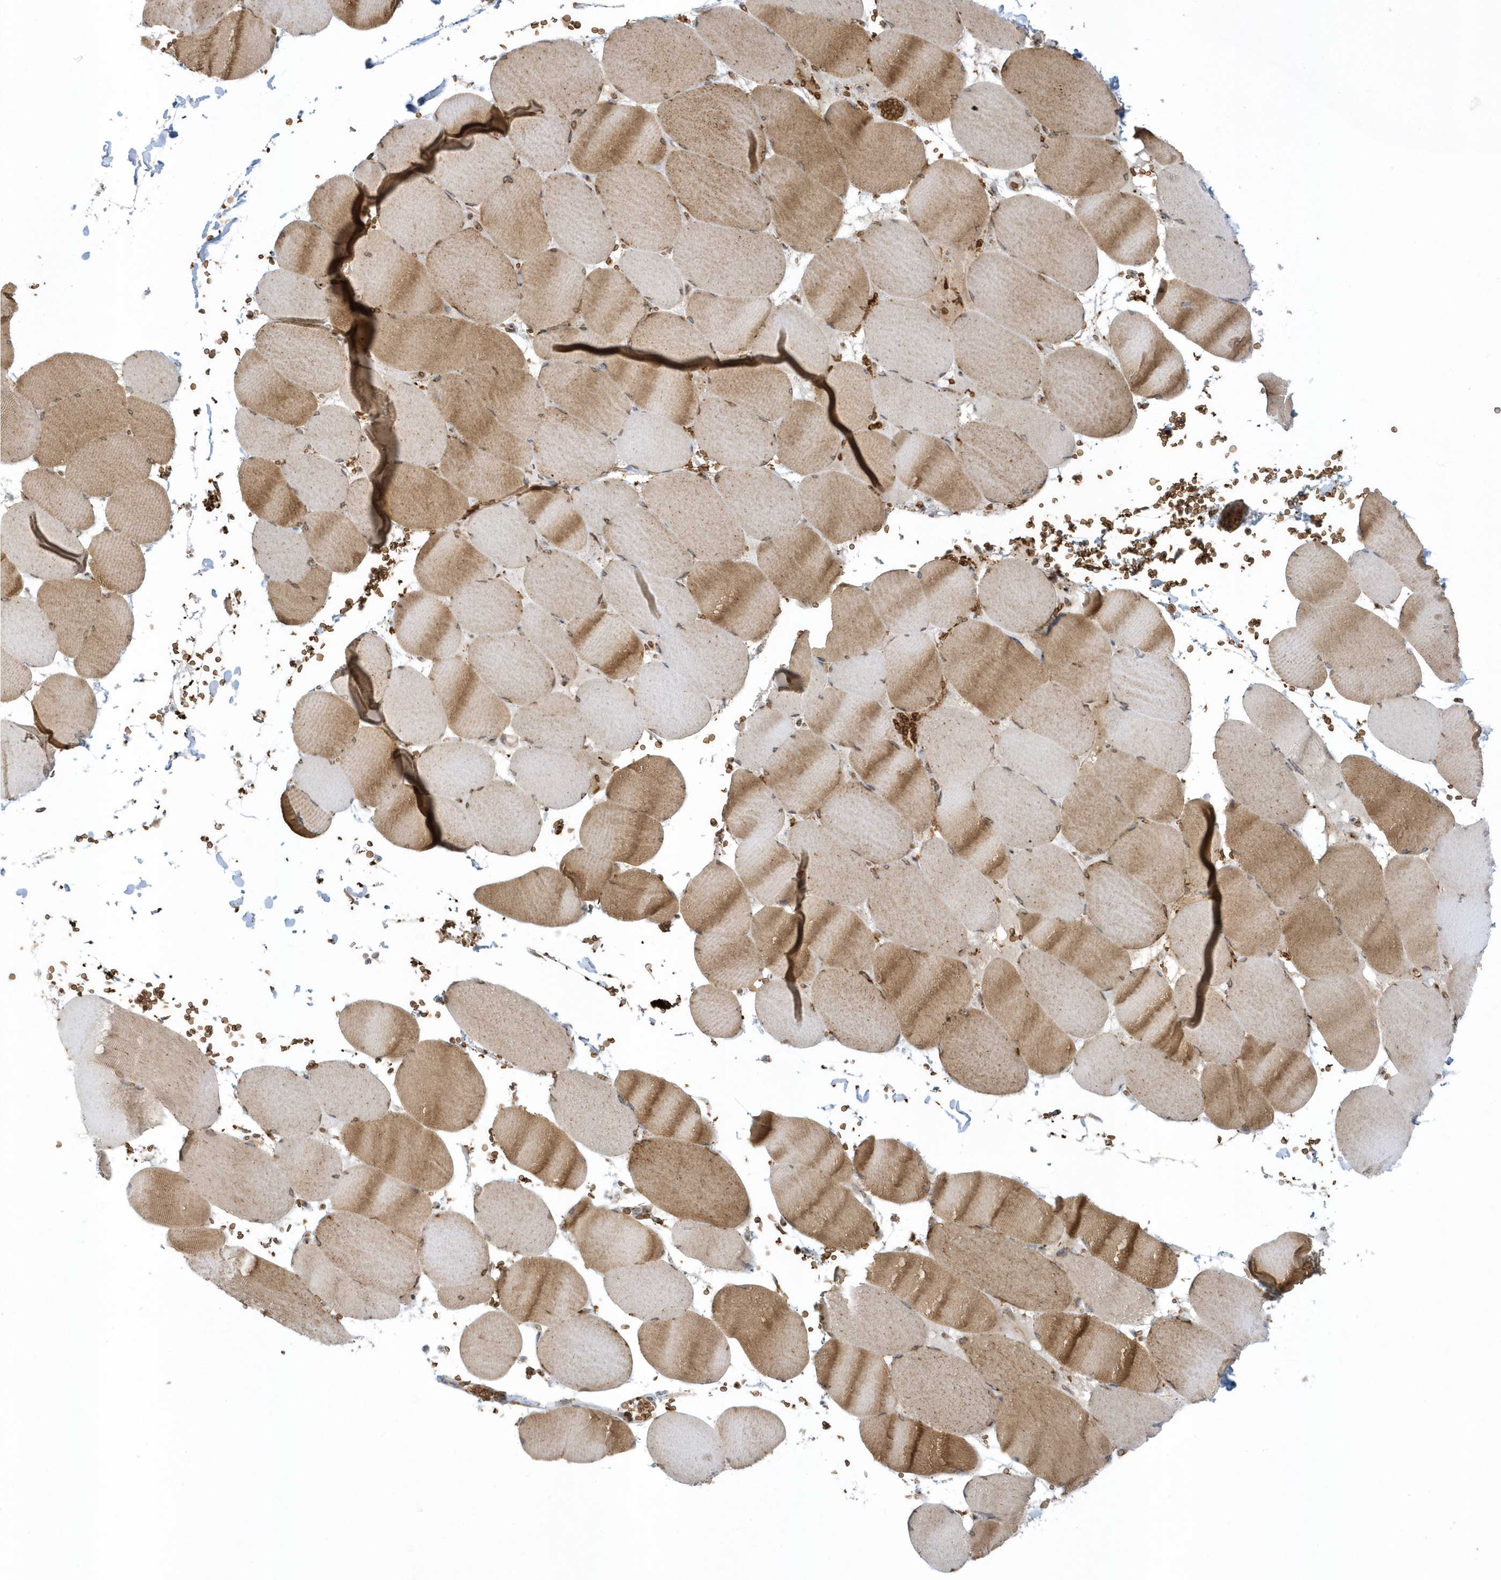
{"staining": {"intensity": "moderate", "quantity": ">75%", "location": "cytoplasmic/membranous"}, "tissue": "skeletal muscle", "cell_type": "Myocytes", "image_type": "normal", "snomed": [{"axis": "morphology", "description": "Normal tissue, NOS"}, {"axis": "topography", "description": "Skeletal muscle"}, {"axis": "topography", "description": "Head-Neck"}], "caption": "Brown immunohistochemical staining in normal human skeletal muscle shows moderate cytoplasmic/membranous expression in about >75% of myocytes.", "gene": "RPP40", "patient": {"sex": "male", "age": 66}}